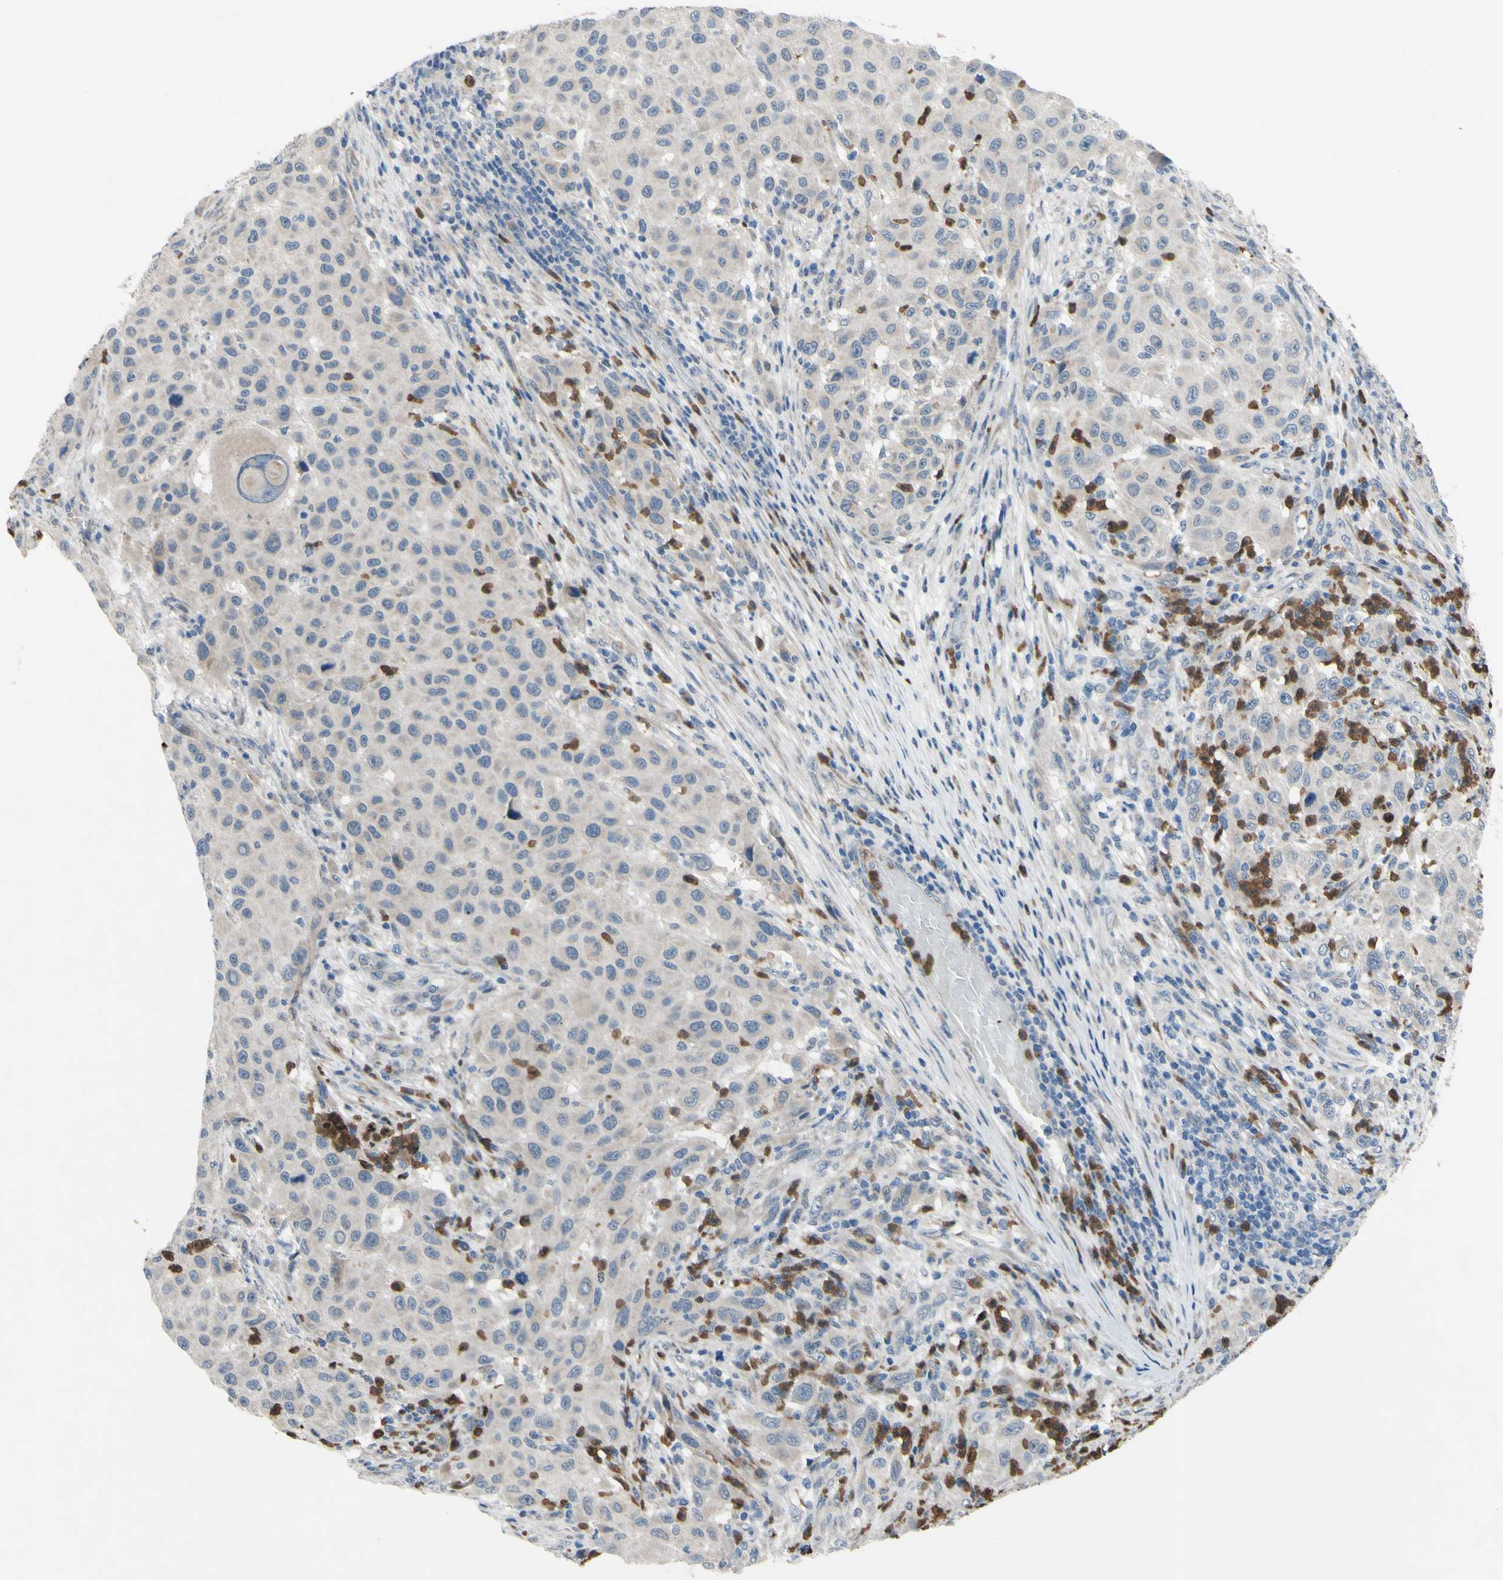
{"staining": {"intensity": "weak", "quantity": ">75%", "location": "cytoplasmic/membranous"}, "tissue": "melanoma", "cell_type": "Tumor cells", "image_type": "cancer", "snomed": [{"axis": "morphology", "description": "Malignant melanoma, Metastatic site"}, {"axis": "topography", "description": "Lymph node"}], "caption": "Protein analysis of malignant melanoma (metastatic site) tissue demonstrates weak cytoplasmic/membranous positivity in about >75% of tumor cells. The staining is performed using DAB brown chromogen to label protein expression. The nuclei are counter-stained blue using hematoxylin.", "gene": "GRAMD2B", "patient": {"sex": "male", "age": 61}}